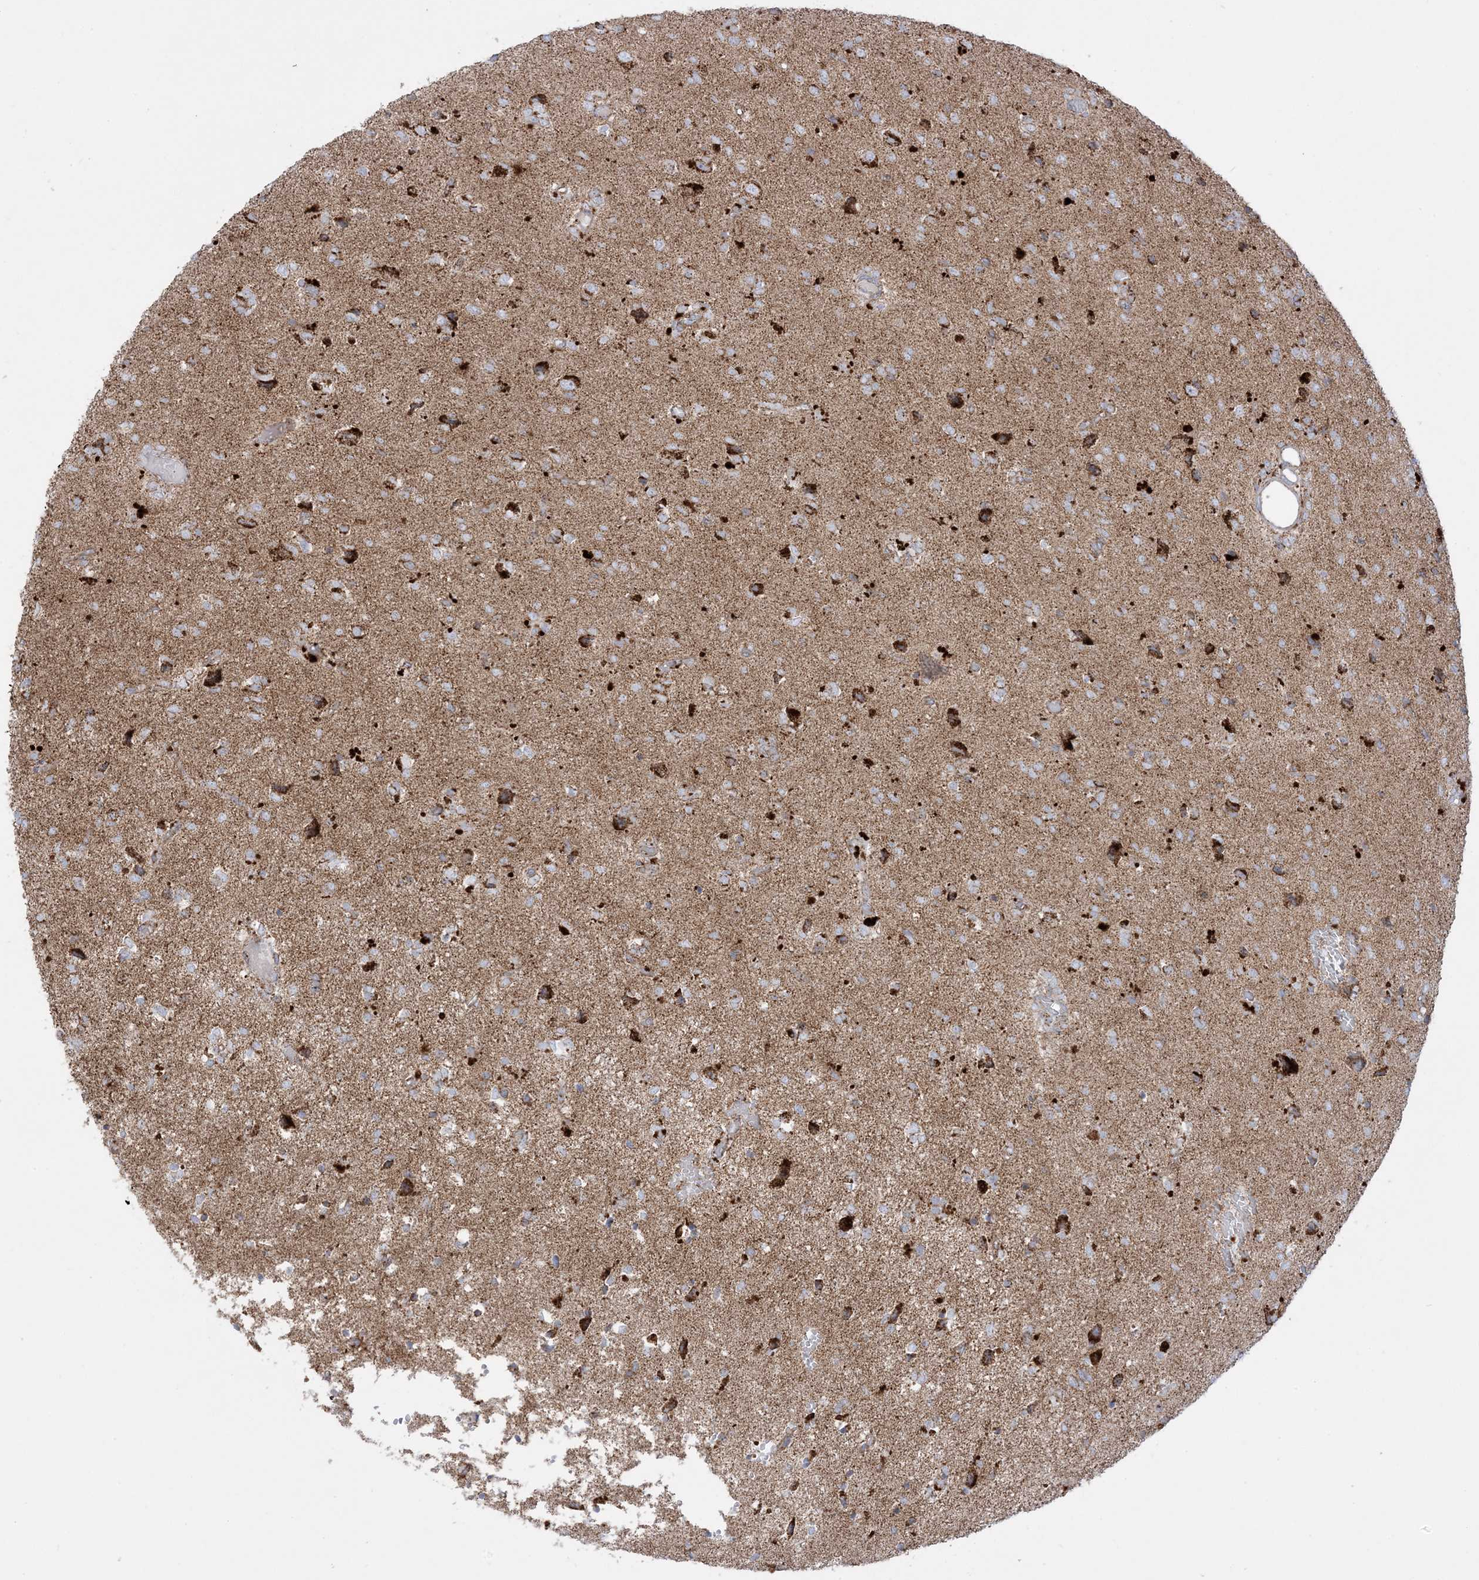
{"staining": {"intensity": "moderate", "quantity": ">75%", "location": "cytoplasmic/membranous"}, "tissue": "glioma", "cell_type": "Tumor cells", "image_type": "cancer", "snomed": [{"axis": "morphology", "description": "Glioma, malignant, High grade"}, {"axis": "topography", "description": "Brain"}], "caption": "Glioma stained with IHC displays moderate cytoplasmic/membranous staining in about >75% of tumor cells.", "gene": "MRPS36", "patient": {"sex": "female", "age": 59}}